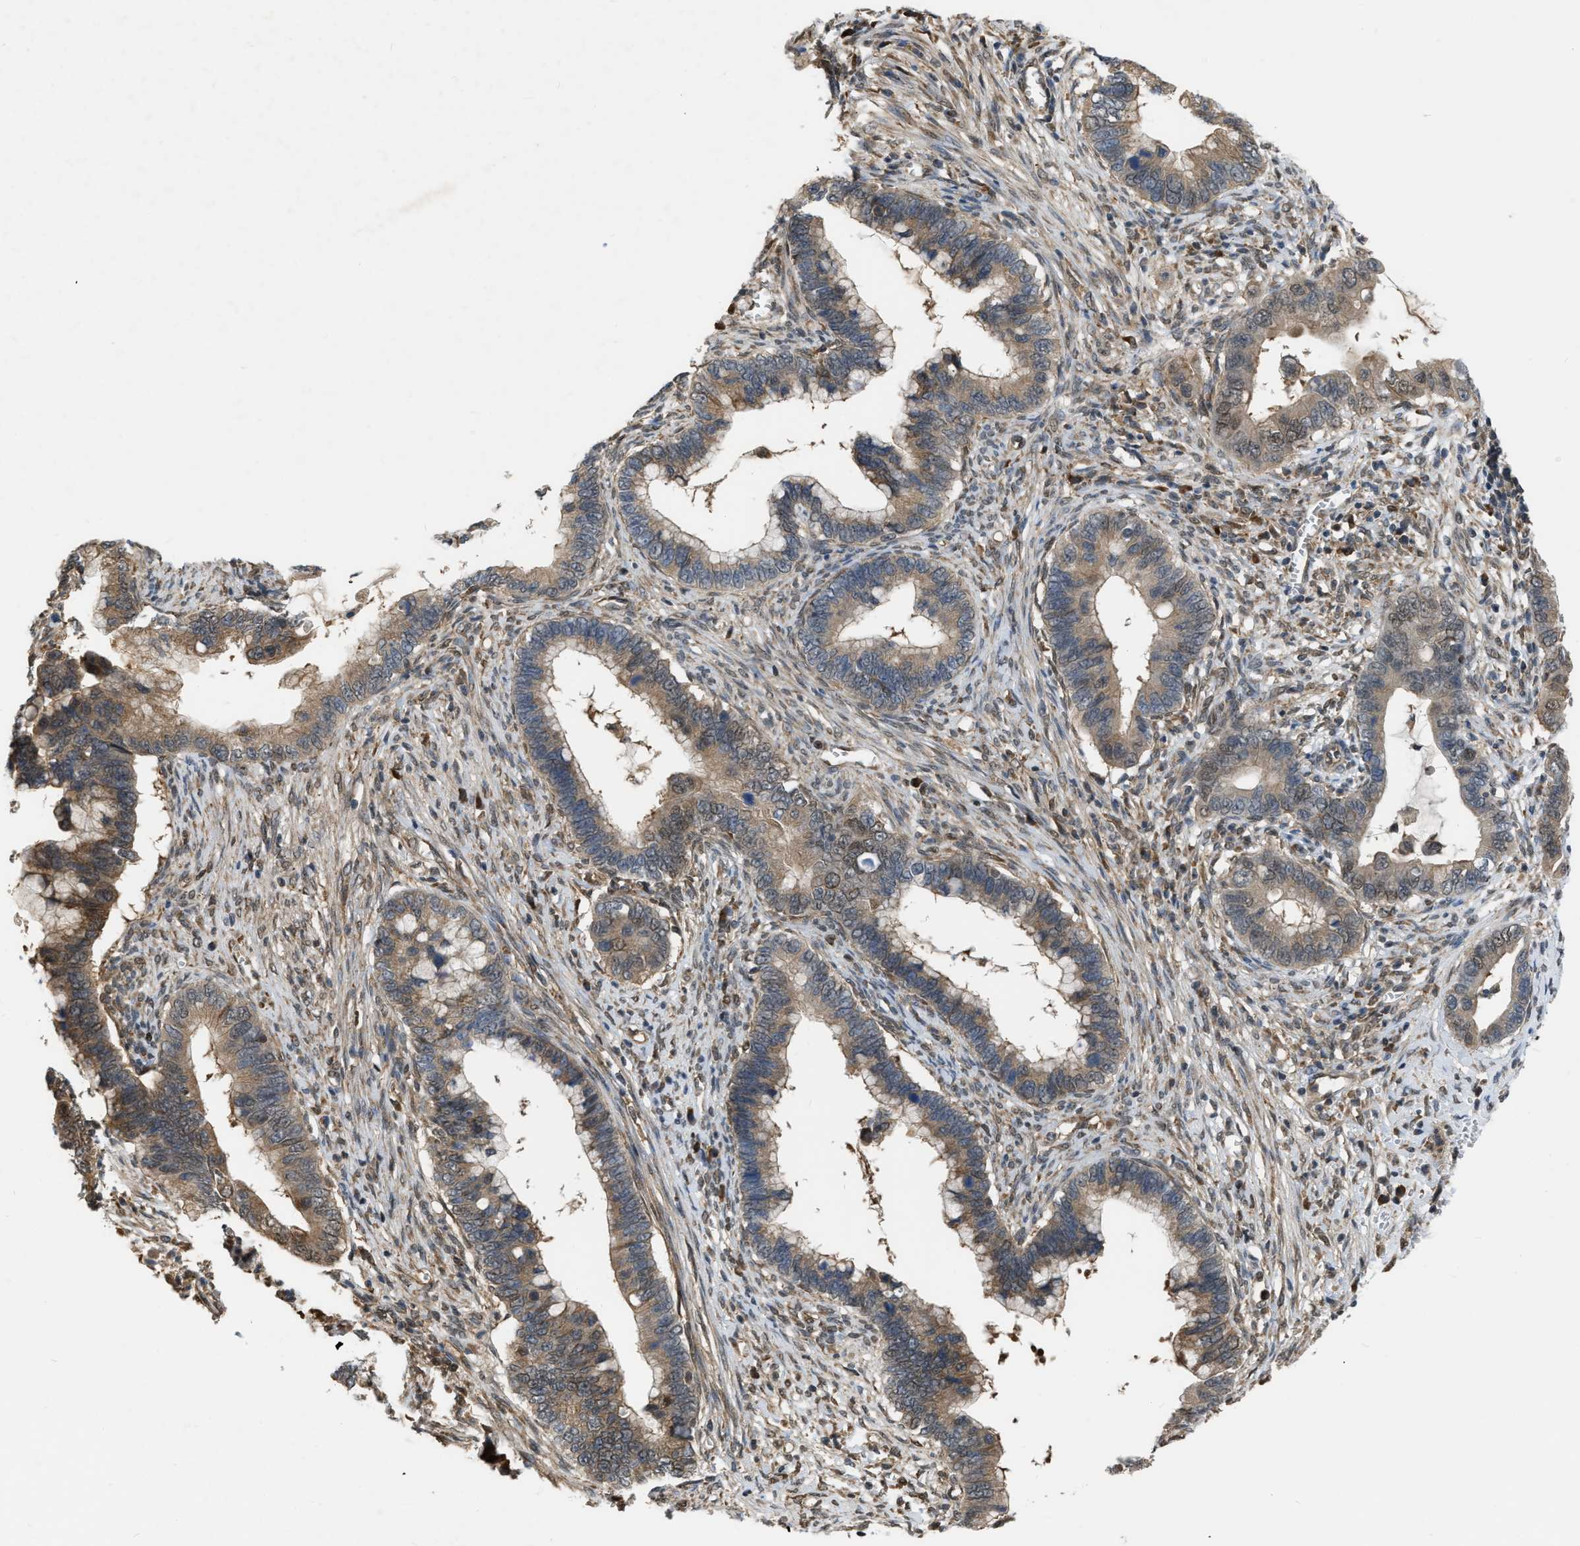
{"staining": {"intensity": "weak", "quantity": ">75%", "location": "cytoplasmic/membranous"}, "tissue": "cervical cancer", "cell_type": "Tumor cells", "image_type": "cancer", "snomed": [{"axis": "morphology", "description": "Adenocarcinoma, NOS"}, {"axis": "topography", "description": "Cervix"}], "caption": "A photomicrograph showing weak cytoplasmic/membranous expression in approximately >75% of tumor cells in cervical cancer (adenocarcinoma), as visualized by brown immunohistochemical staining.", "gene": "BCL7C", "patient": {"sex": "female", "age": 44}}